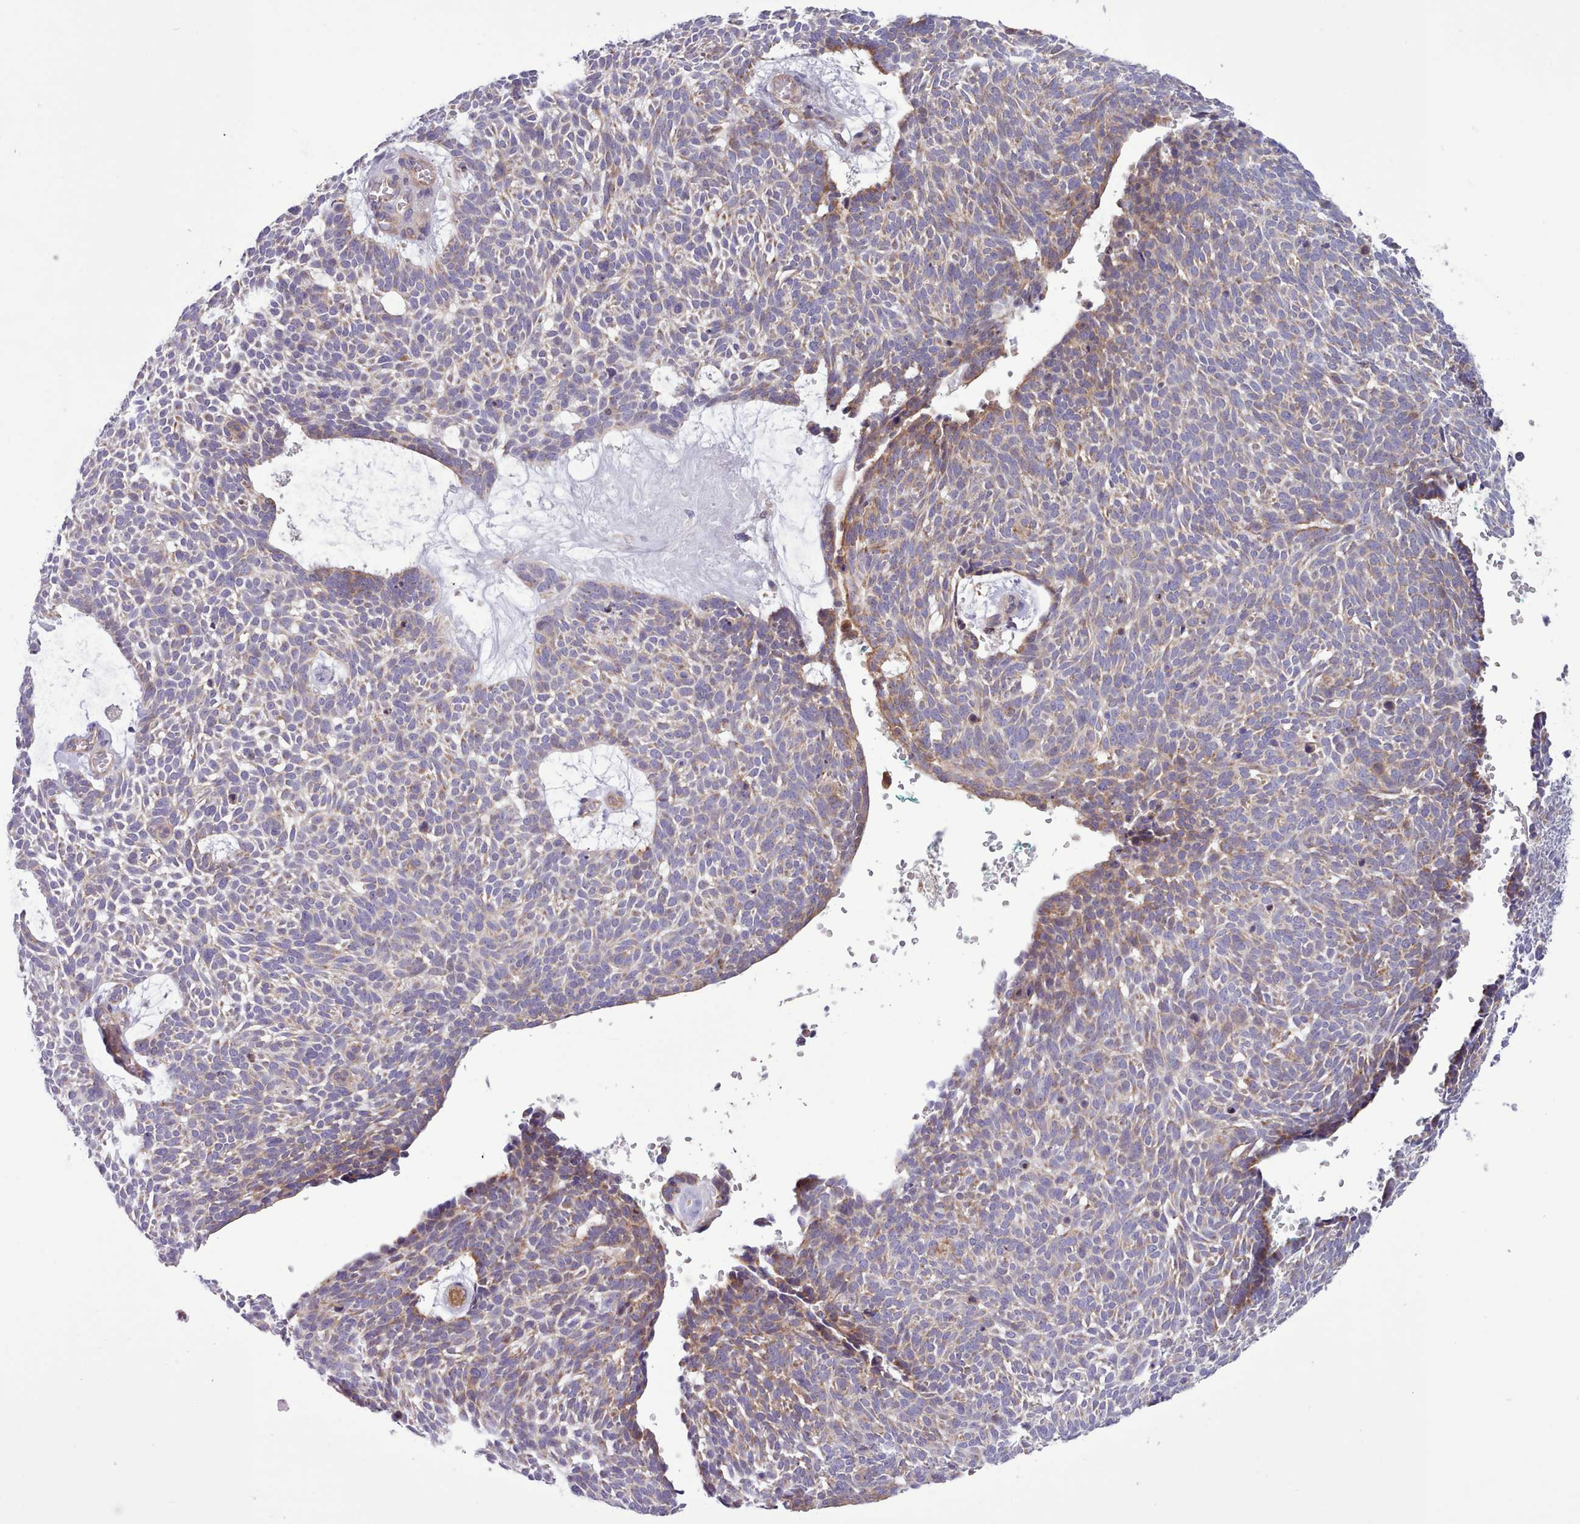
{"staining": {"intensity": "weak", "quantity": "<25%", "location": "cytoplasmic/membranous"}, "tissue": "skin cancer", "cell_type": "Tumor cells", "image_type": "cancer", "snomed": [{"axis": "morphology", "description": "Basal cell carcinoma"}, {"axis": "topography", "description": "Skin"}], "caption": "This is an IHC histopathology image of human skin cancer (basal cell carcinoma). There is no positivity in tumor cells.", "gene": "TENT4B", "patient": {"sex": "male", "age": 61}}